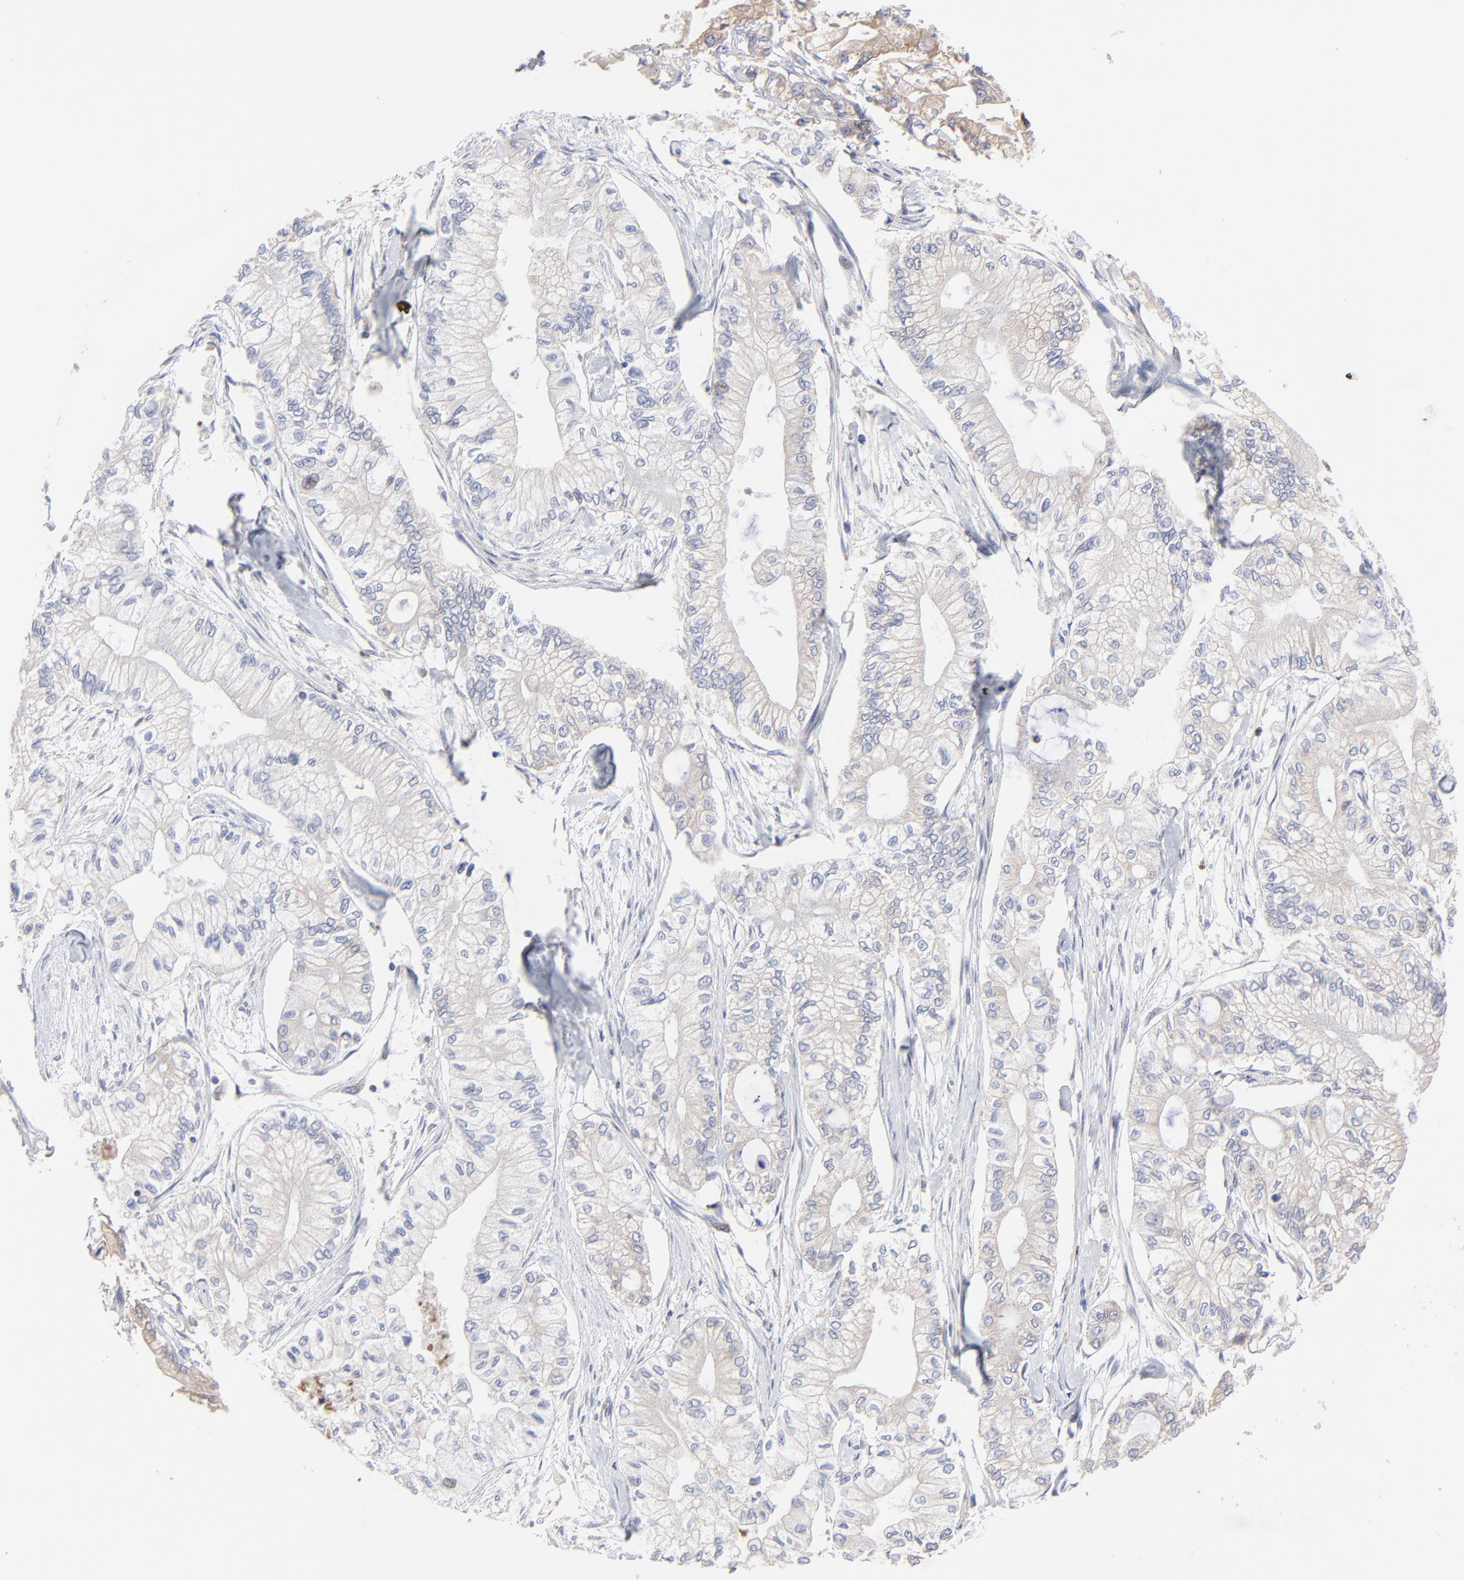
{"staining": {"intensity": "weak", "quantity": ">75%", "location": "cytoplasmic/membranous"}, "tissue": "pancreatic cancer", "cell_type": "Tumor cells", "image_type": "cancer", "snomed": [{"axis": "morphology", "description": "Adenocarcinoma, NOS"}, {"axis": "topography", "description": "Pancreas"}], "caption": "An immunohistochemistry (IHC) photomicrograph of neoplastic tissue is shown. Protein staining in brown highlights weak cytoplasmic/membranous positivity in adenocarcinoma (pancreatic) within tumor cells. The staining was performed using DAB, with brown indicating positive protein expression. Nuclei are stained blue with hematoxylin.", "gene": "PPFIBP2", "patient": {"sex": "male", "age": 79}}